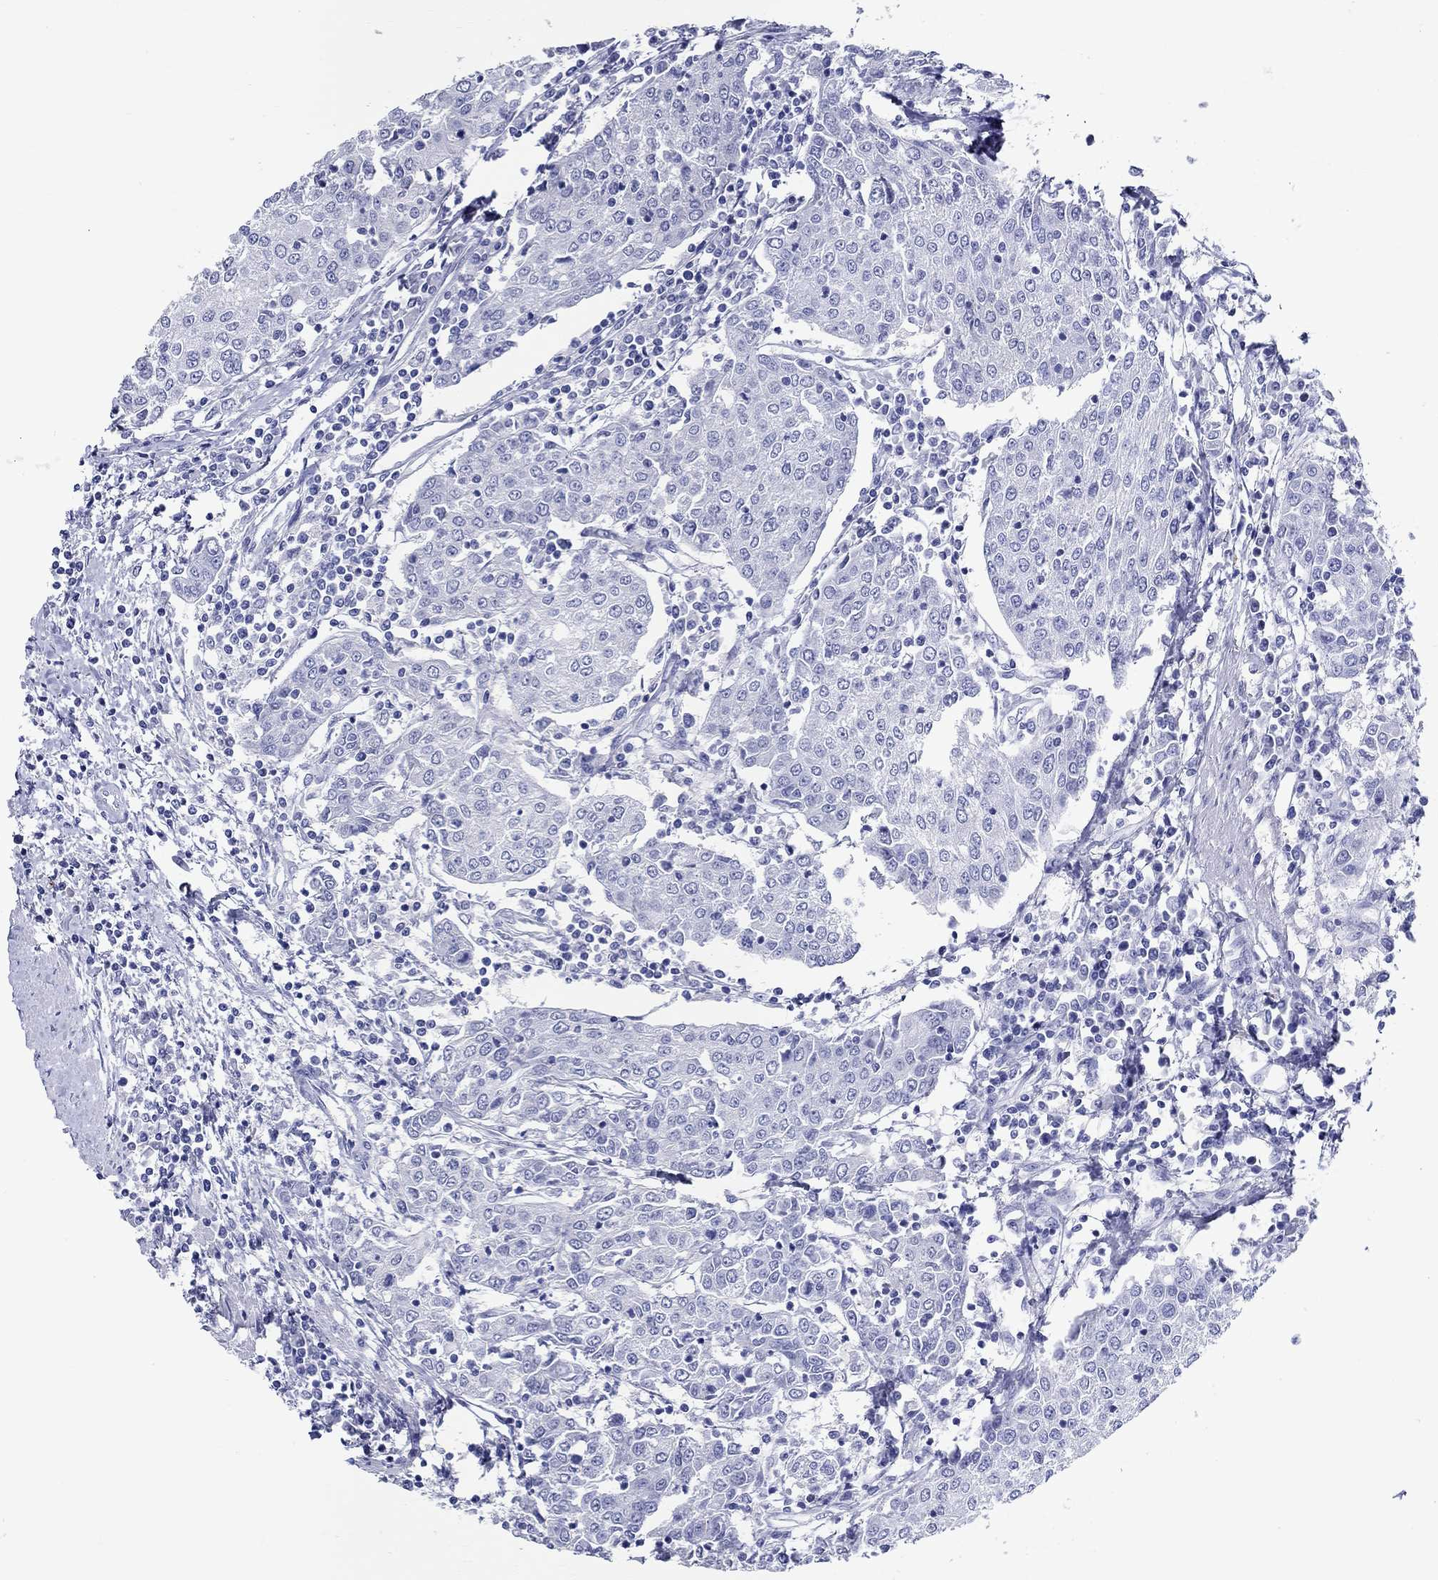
{"staining": {"intensity": "negative", "quantity": "none", "location": "none"}, "tissue": "urothelial cancer", "cell_type": "Tumor cells", "image_type": "cancer", "snomed": [{"axis": "morphology", "description": "Urothelial carcinoma, High grade"}, {"axis": "topography", "description": "Urinary bladder"}], "caption": "High power microscopy photomicrograph of an immunohistochemistry (IHC) micrograph of urothelial carcinoma (high-grade), revealing no significant staining in tumor cells.", "gene": "CRYGS", "patient": {"sex": "female", "age": 85}}